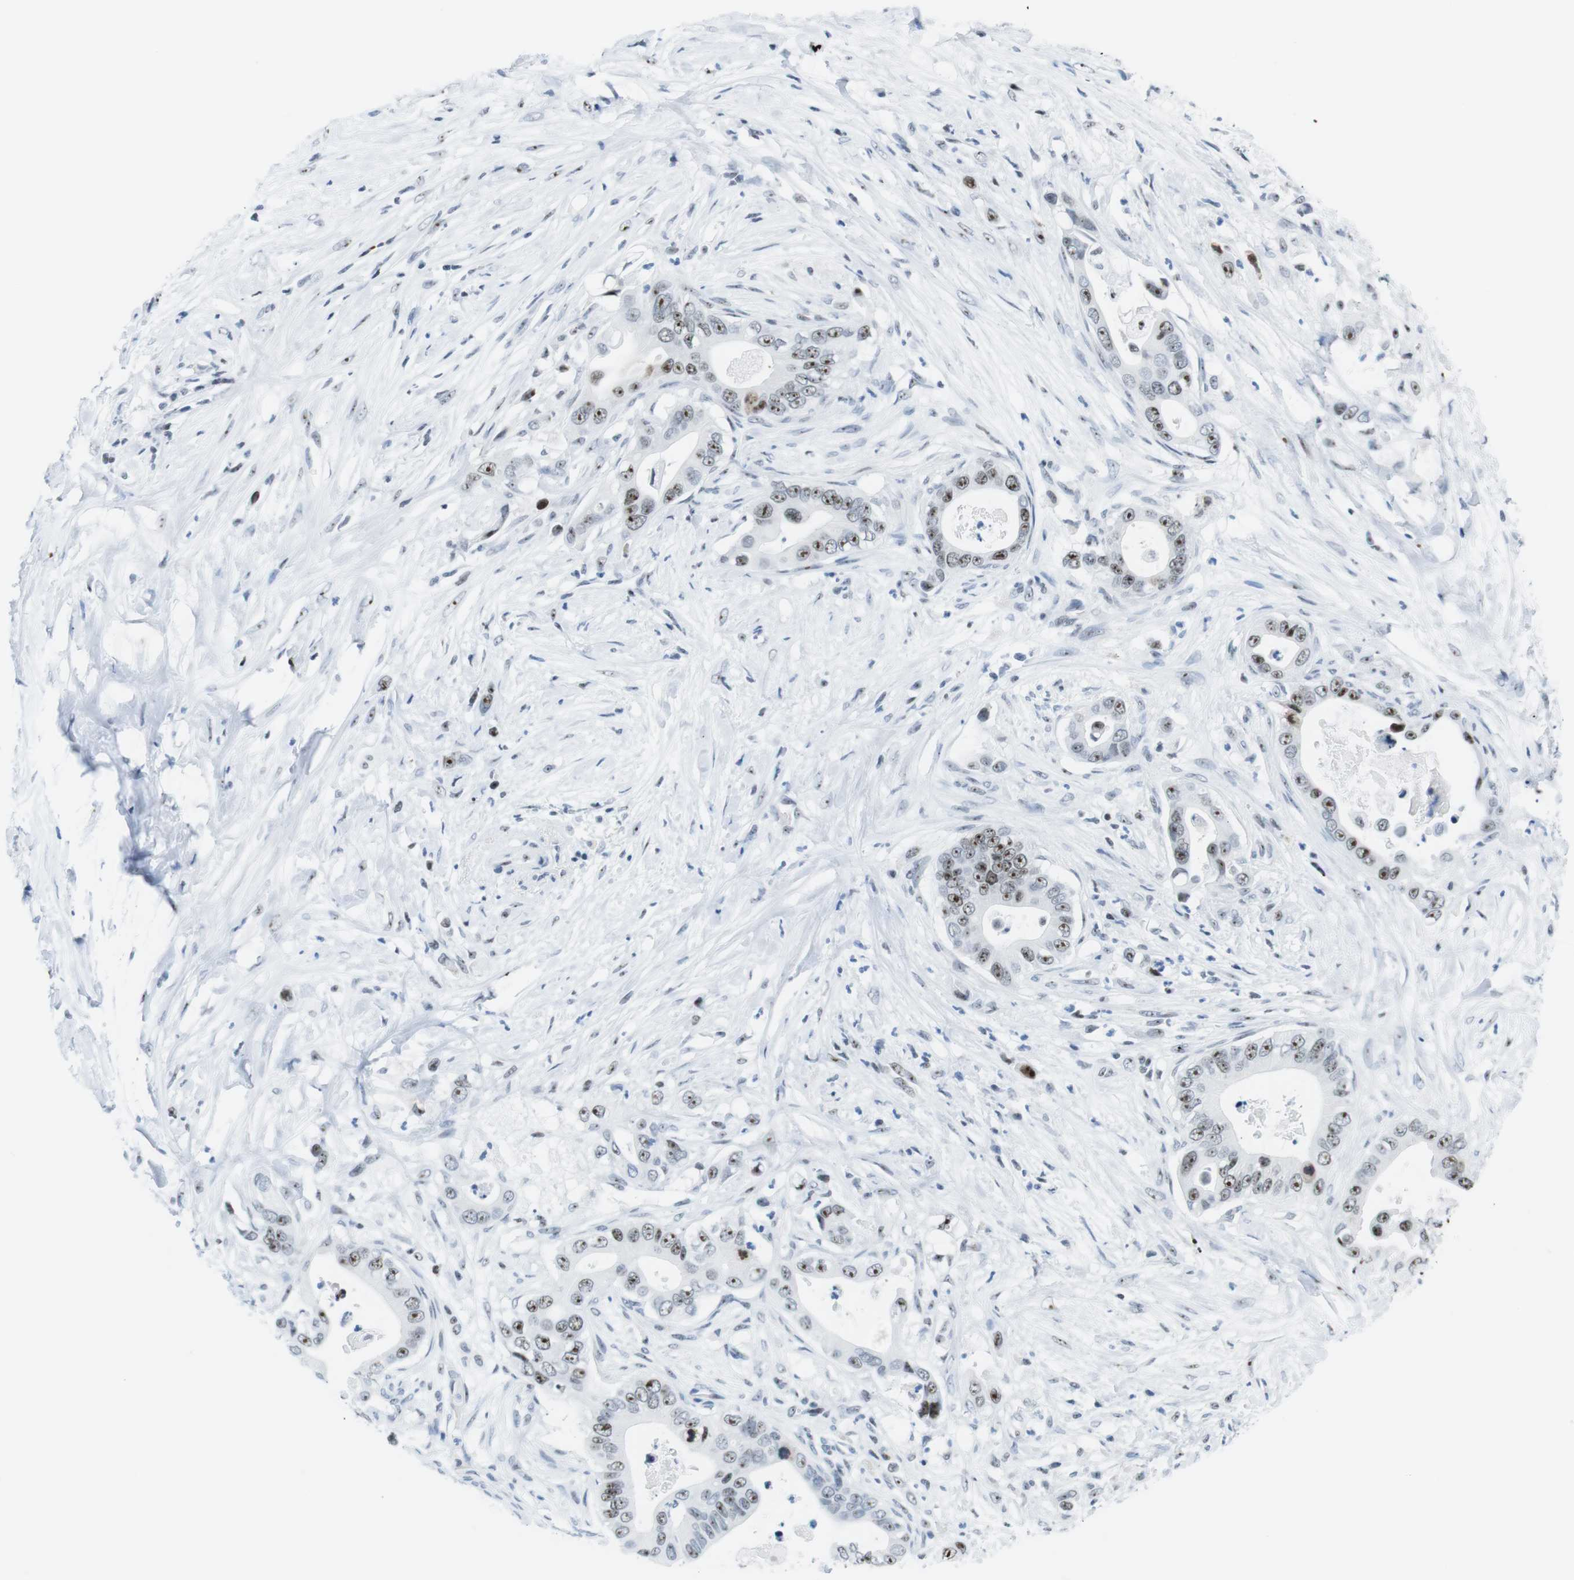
{"staining": {"intensity": "moderate", "quantity": ">75%", "location": "nuclear"}, "tissue": "pancreatic cancer", "cell_type": "Tumor cells", "image_type": "cancer", "snomed": [{"axis": "morphology", "description": "Adenocarcinoma, NOS"}, {"axis": "topography", "description": "Pancreas"}], "caption": "Immunohistochemical staining of human pancreatic cancer (adenocarcinoma) reveals medium levels of moderate nuclear protein positivity in approximately >75% of tumor cells.", "gene": "NIFK", "patient": {"sex": "male", "age": 77}}